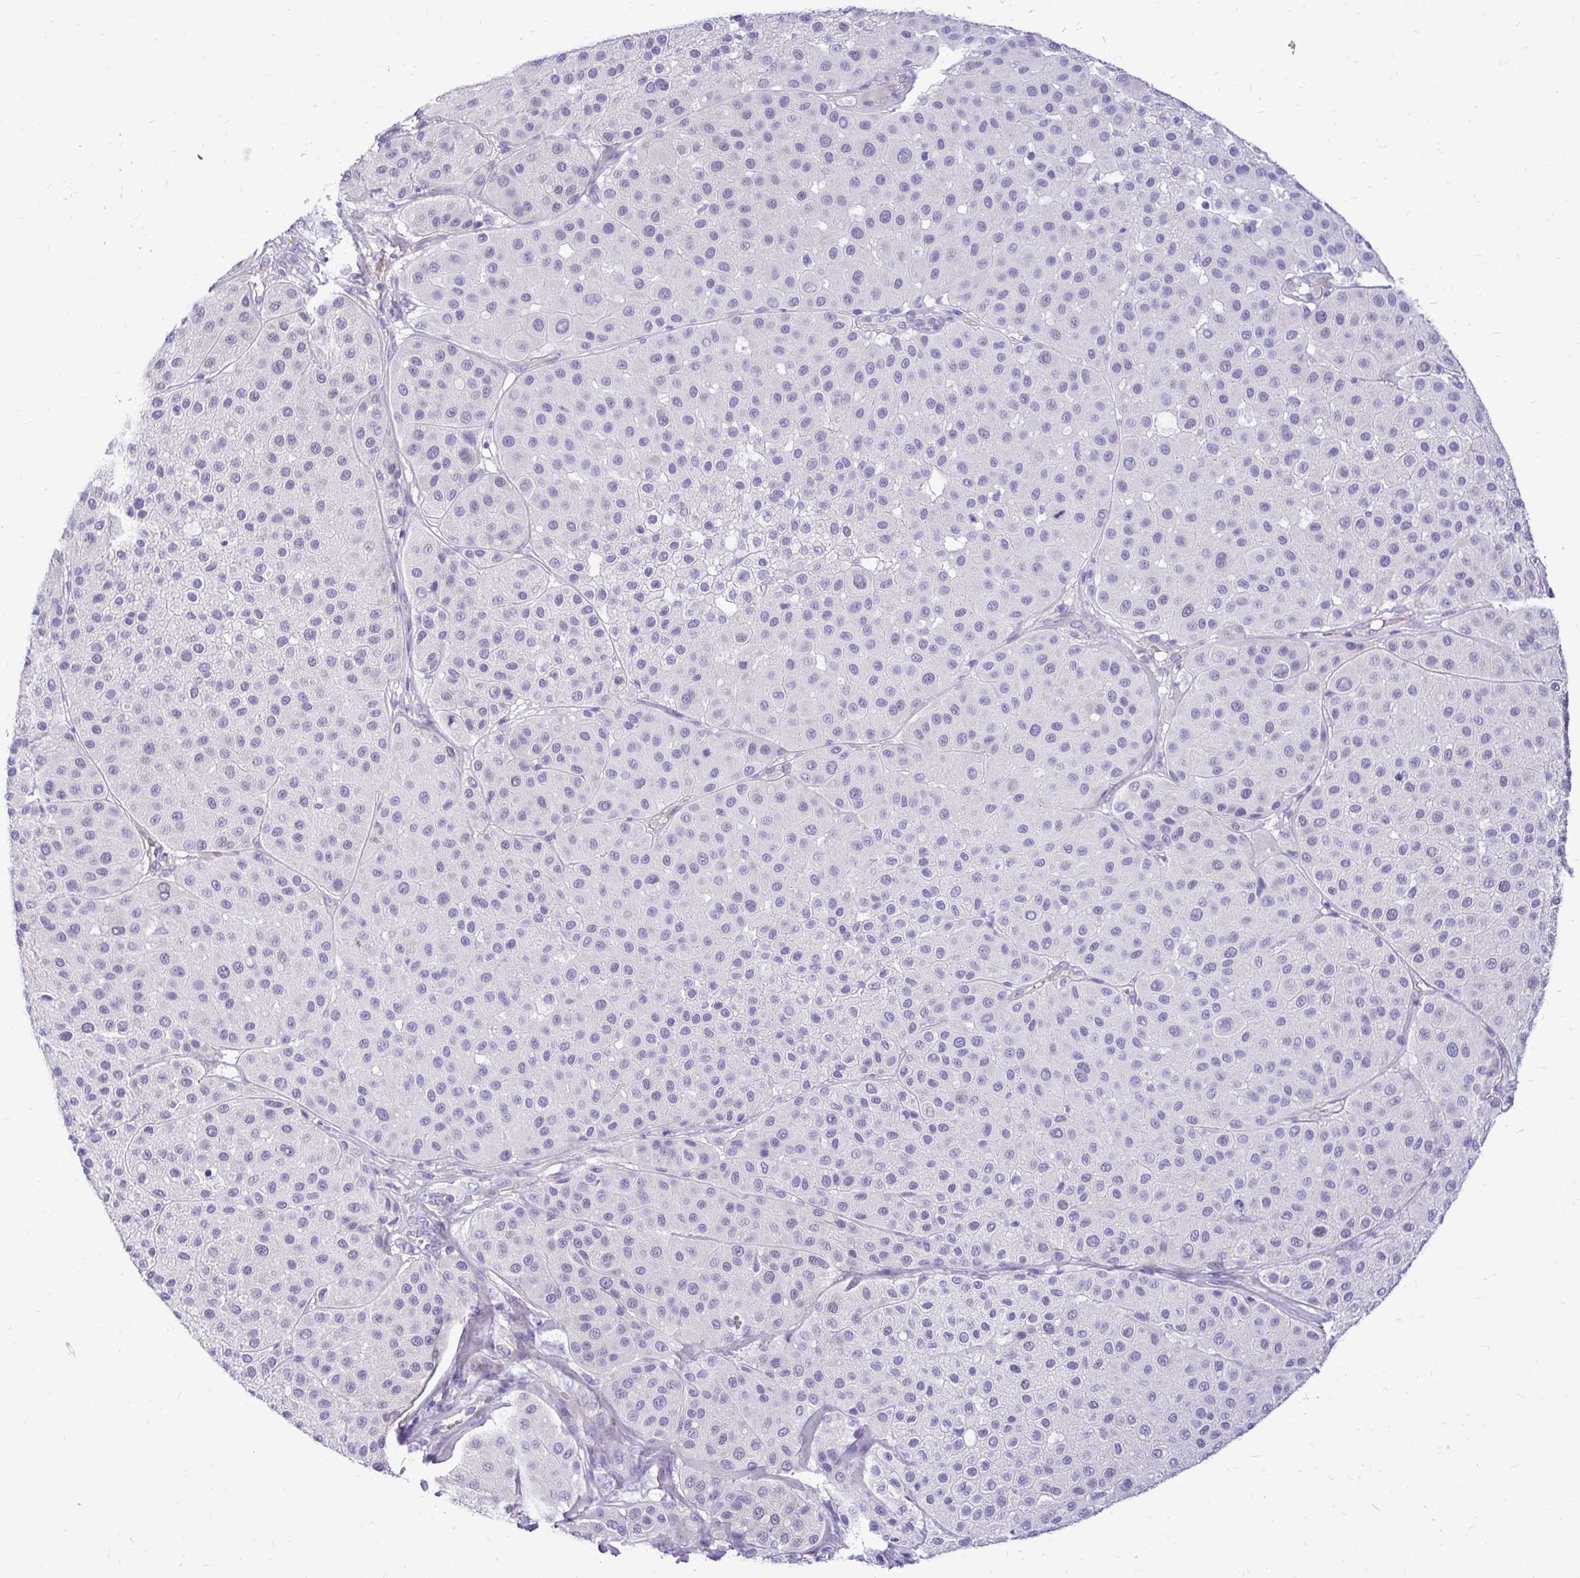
{"staining": {"intensity": "negative", "quantity": "none", "location": "none"}, "tissue": "melanoma", "cell_type": "Tumor cells", "image_type": "cancer", "snomed": [{"axis": "morphology", "description": "Malignant melanoma, Metastatic site"}, {"axis": "topography", "description": "Smooth muscle"}], "caption": "High magnification brightfield microscopy of melanoma stained with DAB (3,3'-diaminobenzidine) (brown) and counterstained with hematoxylin (blue): tumor cells show no significant expression. (DAB IHC visualized using brightfield microscopy, high magnification).", "gene": "ABCG2", "patient": {"sex": "male", "age": 41}}